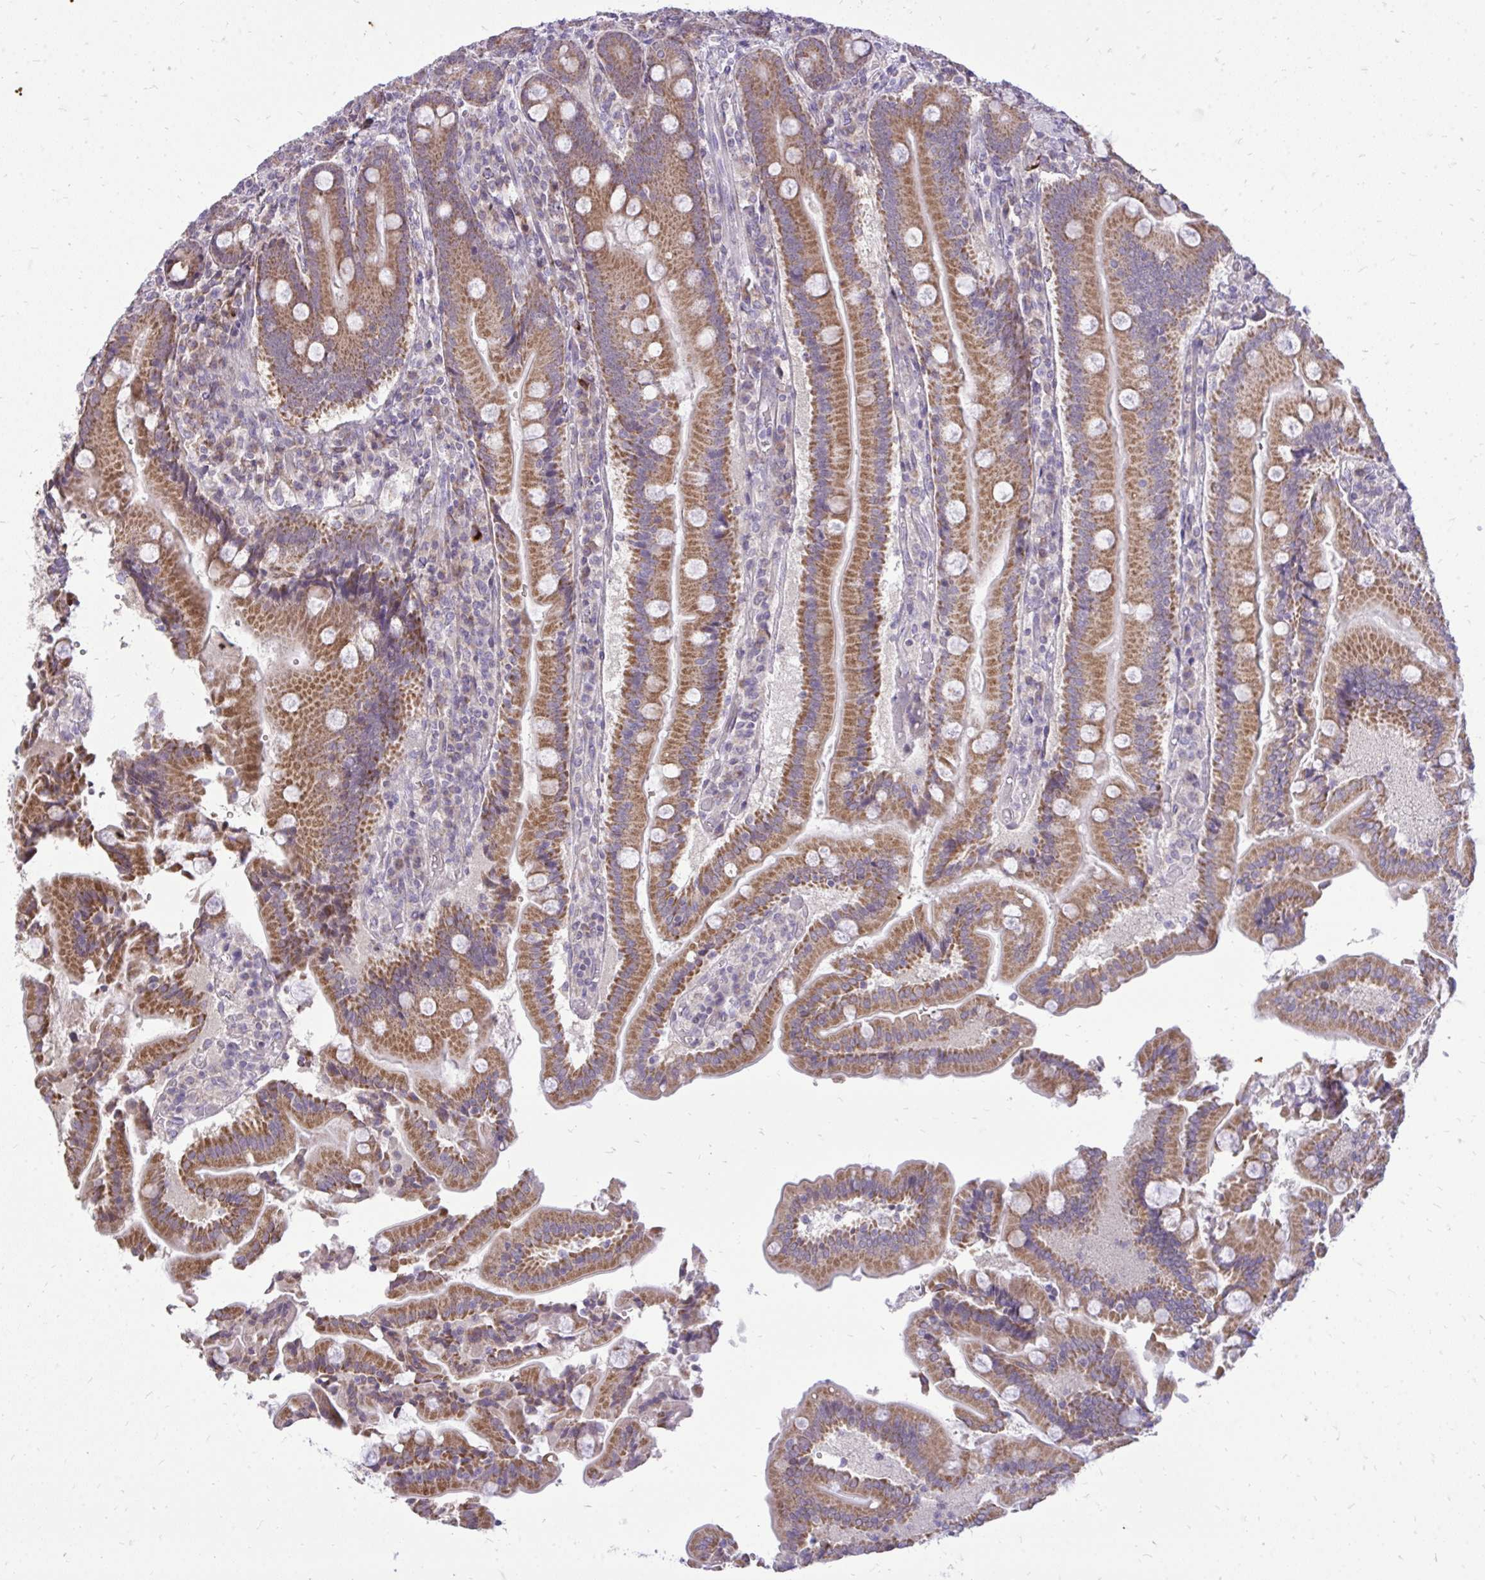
{"staining": {"intensity": "moderate", "quantity": ">75%", "location": "cytoplasmic/membranous"}, "tissue": "duodenum", "cell_type": "Glandular cells", "image_type": "normal", "snomed": [{"axis": "morphology", "description": "Normal tissue, NOS"}, {"axis": "topography", "description": "Duodenum"}], "caption": "Immunohistochemistry (IHC) photomicrograph of benign duodenum: duodenum stained using immunohistochemistry (IHC) shows medium levels of moderate protein expression localized specifically in the cytoplasmic/membranous of glandular cells, appearing as a cytoplasmic/membranous brown color.", "gene": "SPTBN2", "patient": {"sex": "female", "age": 62}}